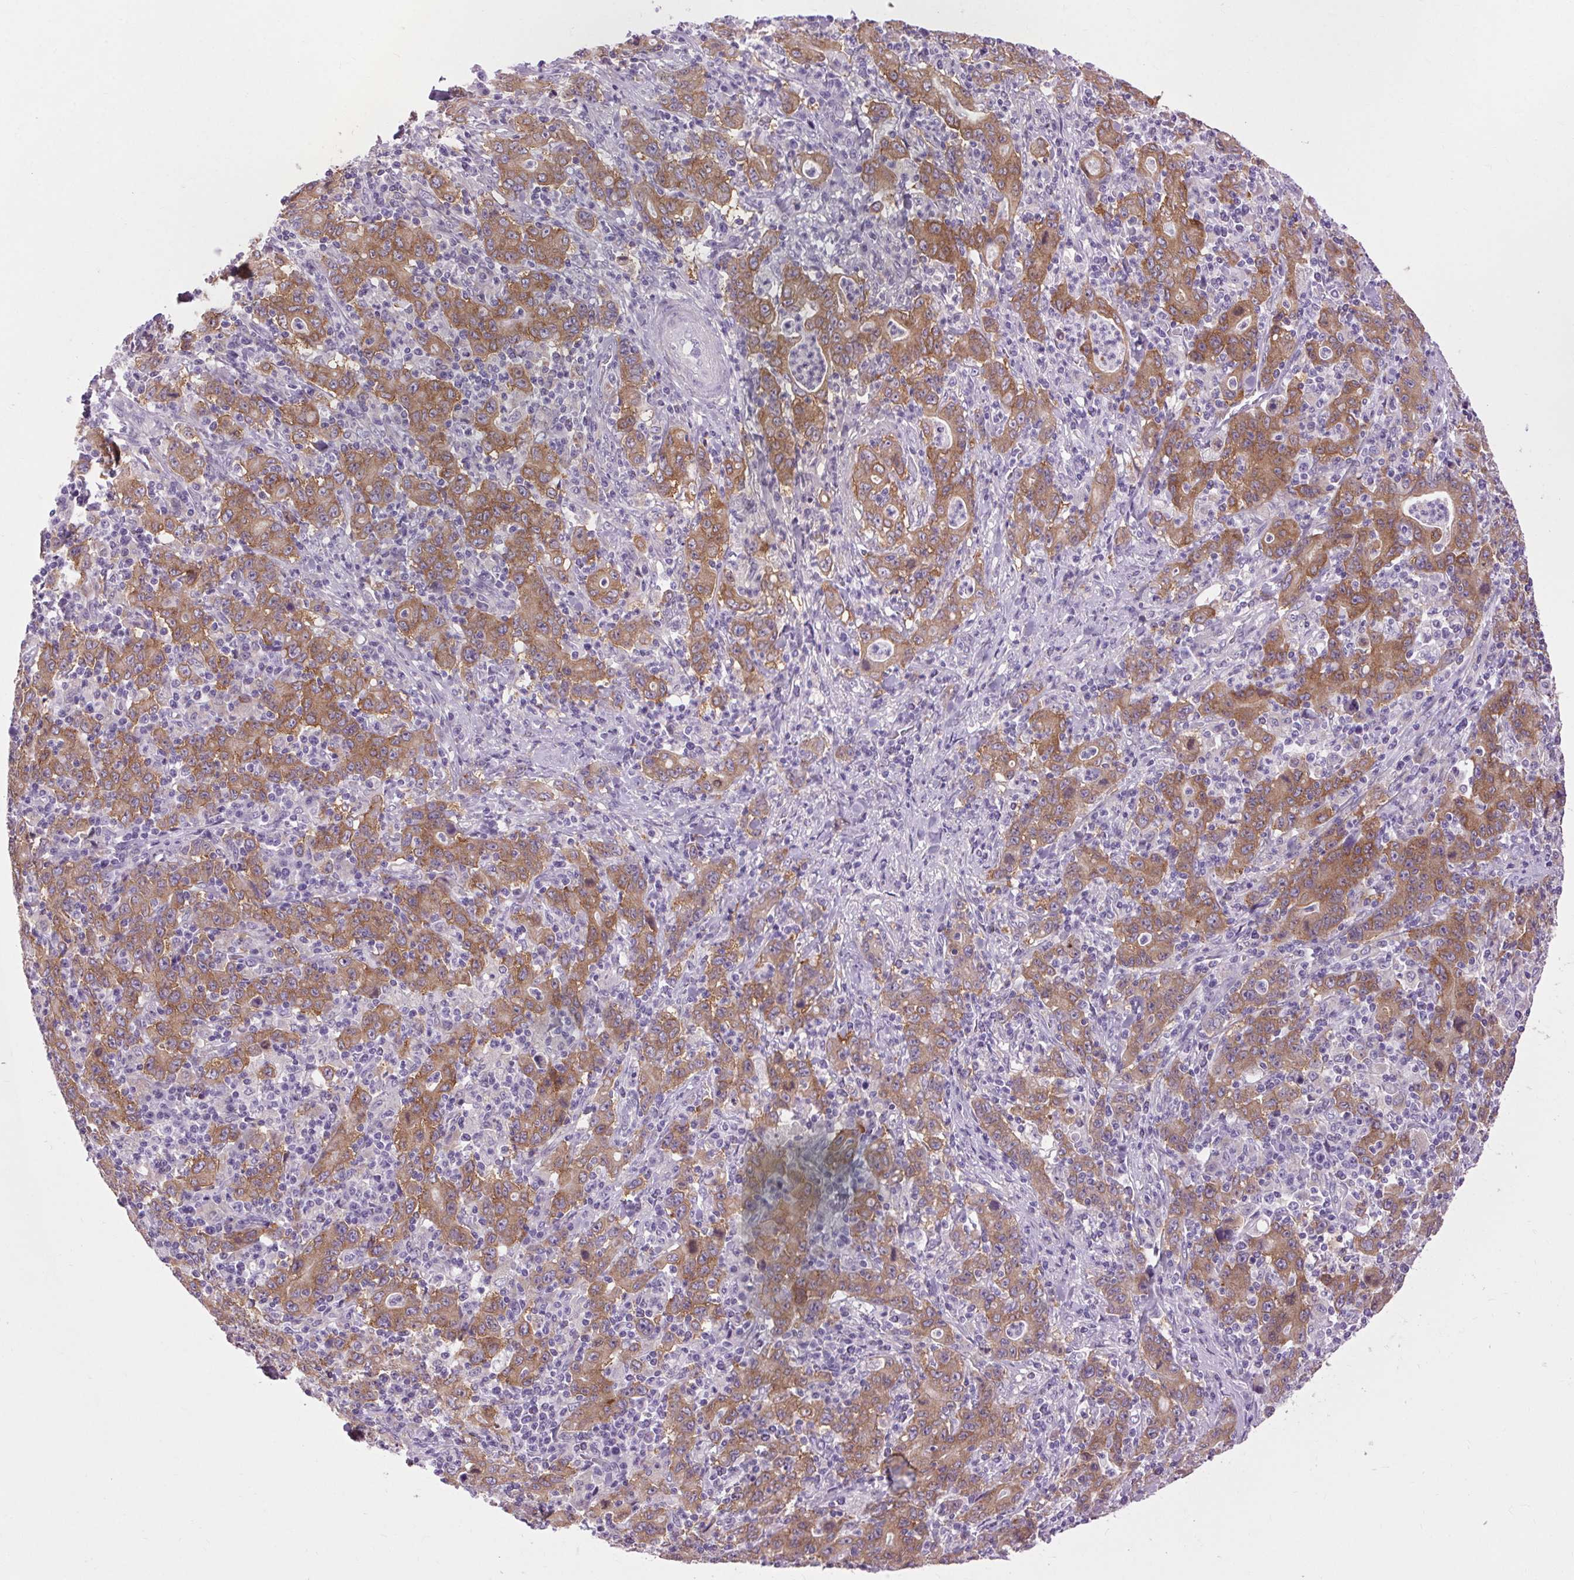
{"staining": {"intensity": "moderate", "quantity": ">75%", "location": "cytoplasmic/membranous"}, "tissue": "stomach cancer", "cell_type": "Tumor cells", "image_type": "cancer", "snomed": [{"axis": "morphology", "description": "Adenocarcinoma, NOS"}, {"axis": "topography", "description": "Stomach, upper"}], "caption": "Approximately >75% of tumor cells in stomach cancer show moderate cytoplasmic/membranous protein positivity as visualized by brown immunohistochemical staining.", "gene": "SOWAHC", "patient": {"sex": "male", "age": 69}}